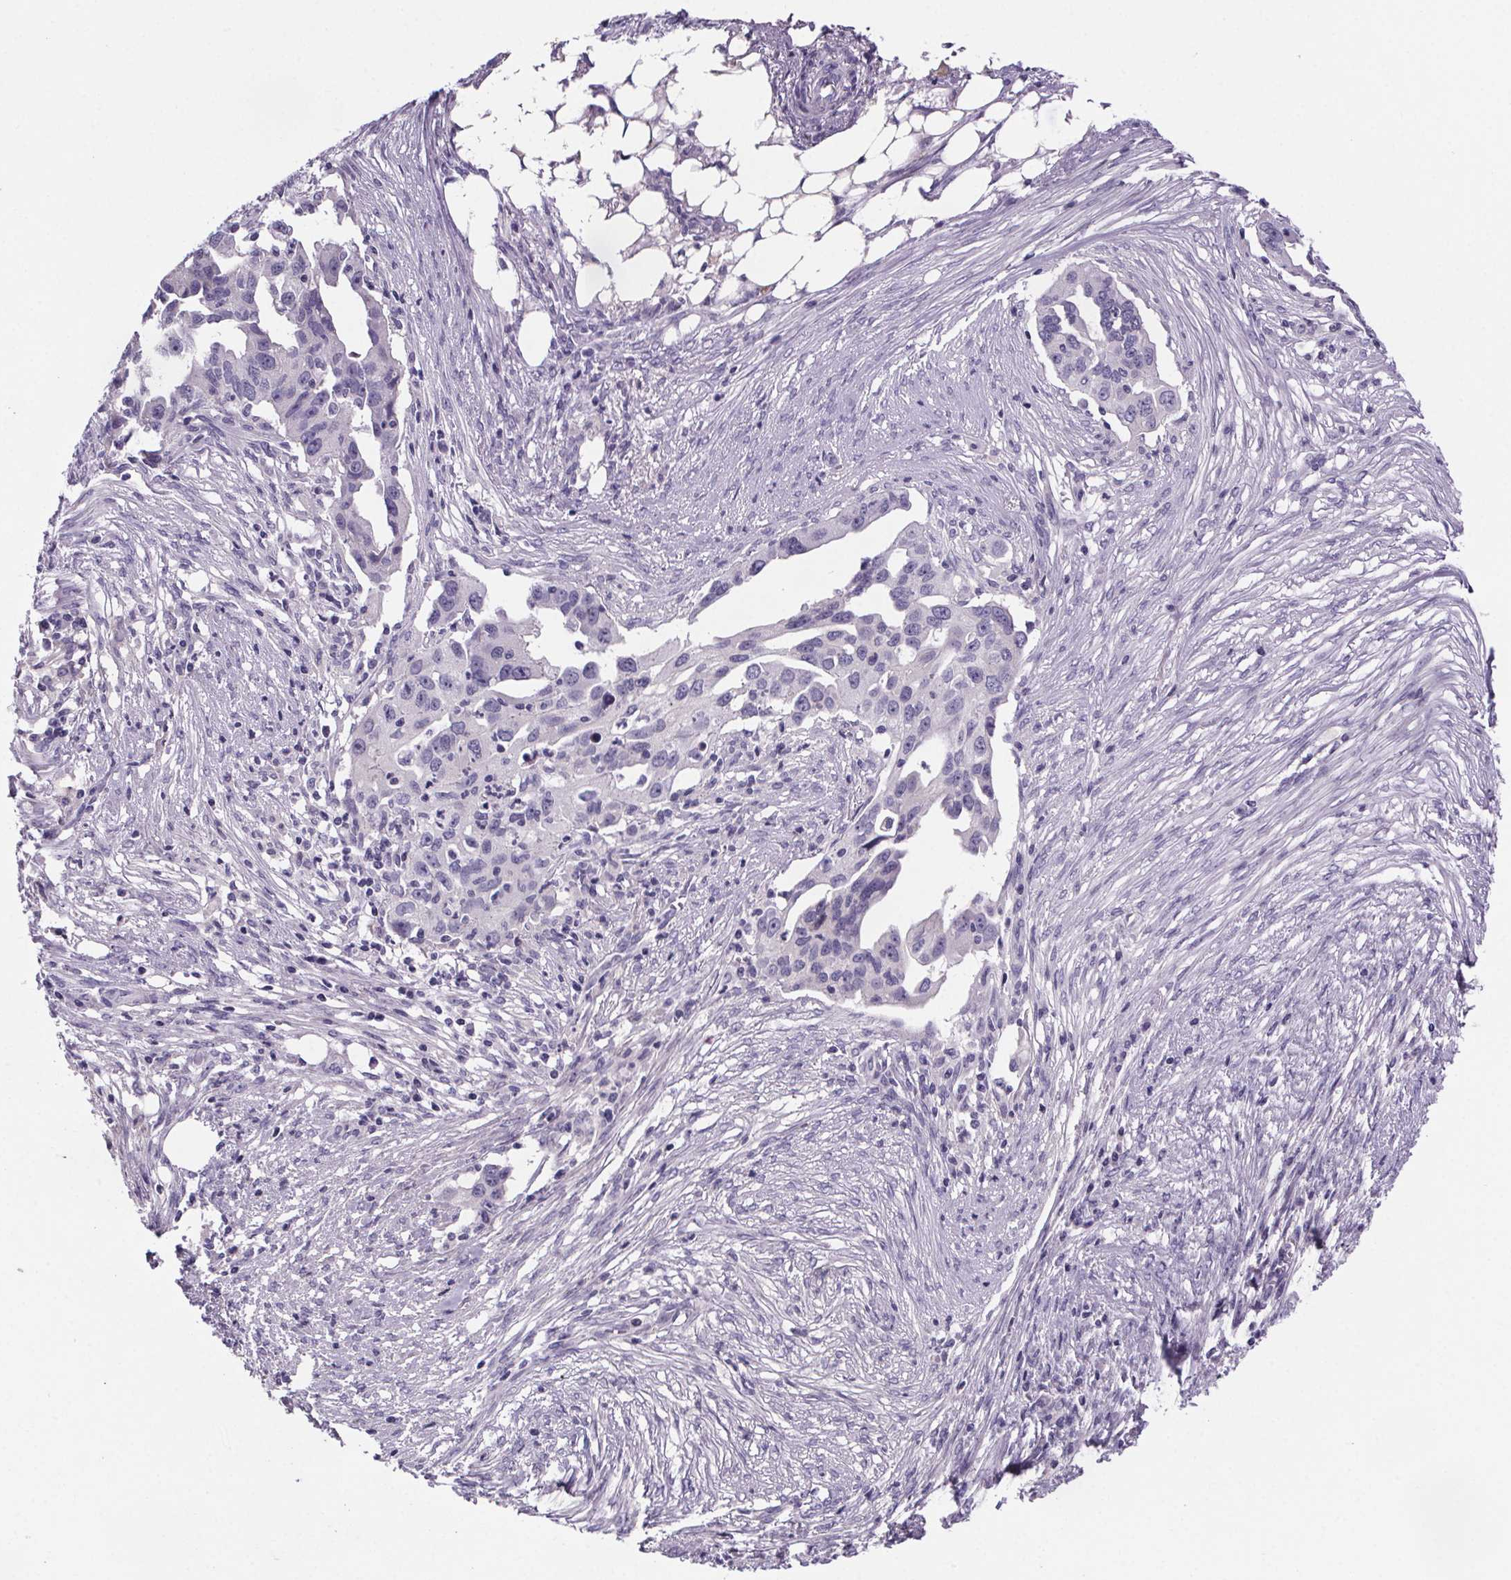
{"staining": {"intensity": "negative", "quantity": "none", "location": "none"}, "tissue": "ovarian cancer", "cell_type": "Tumor cells", "image_type": "cancer", "snomed": [{"axis": "morphology", "description": "Carcinoma, endometroid"}, {"axis": "morphology", "description": "Cystadenocarcinoma, serous, NOS"}, {"axis": "topography", "description": "Ovary"}], "caption": "Immunohistochemistry image of neoplastic tissue: endometroid carcinoma (ovarian) stained with DAB (3,3'-diaminobenzidine) reveals no significant protein expression in tumor cells. Brightfield microscopy of immunohistochemistry (IHC) stained with DAB (brown) and hematoxylin (blue), captured at high magnification.", "gene": "CUBN", "patient": {"sex": "female", "age": 45}}